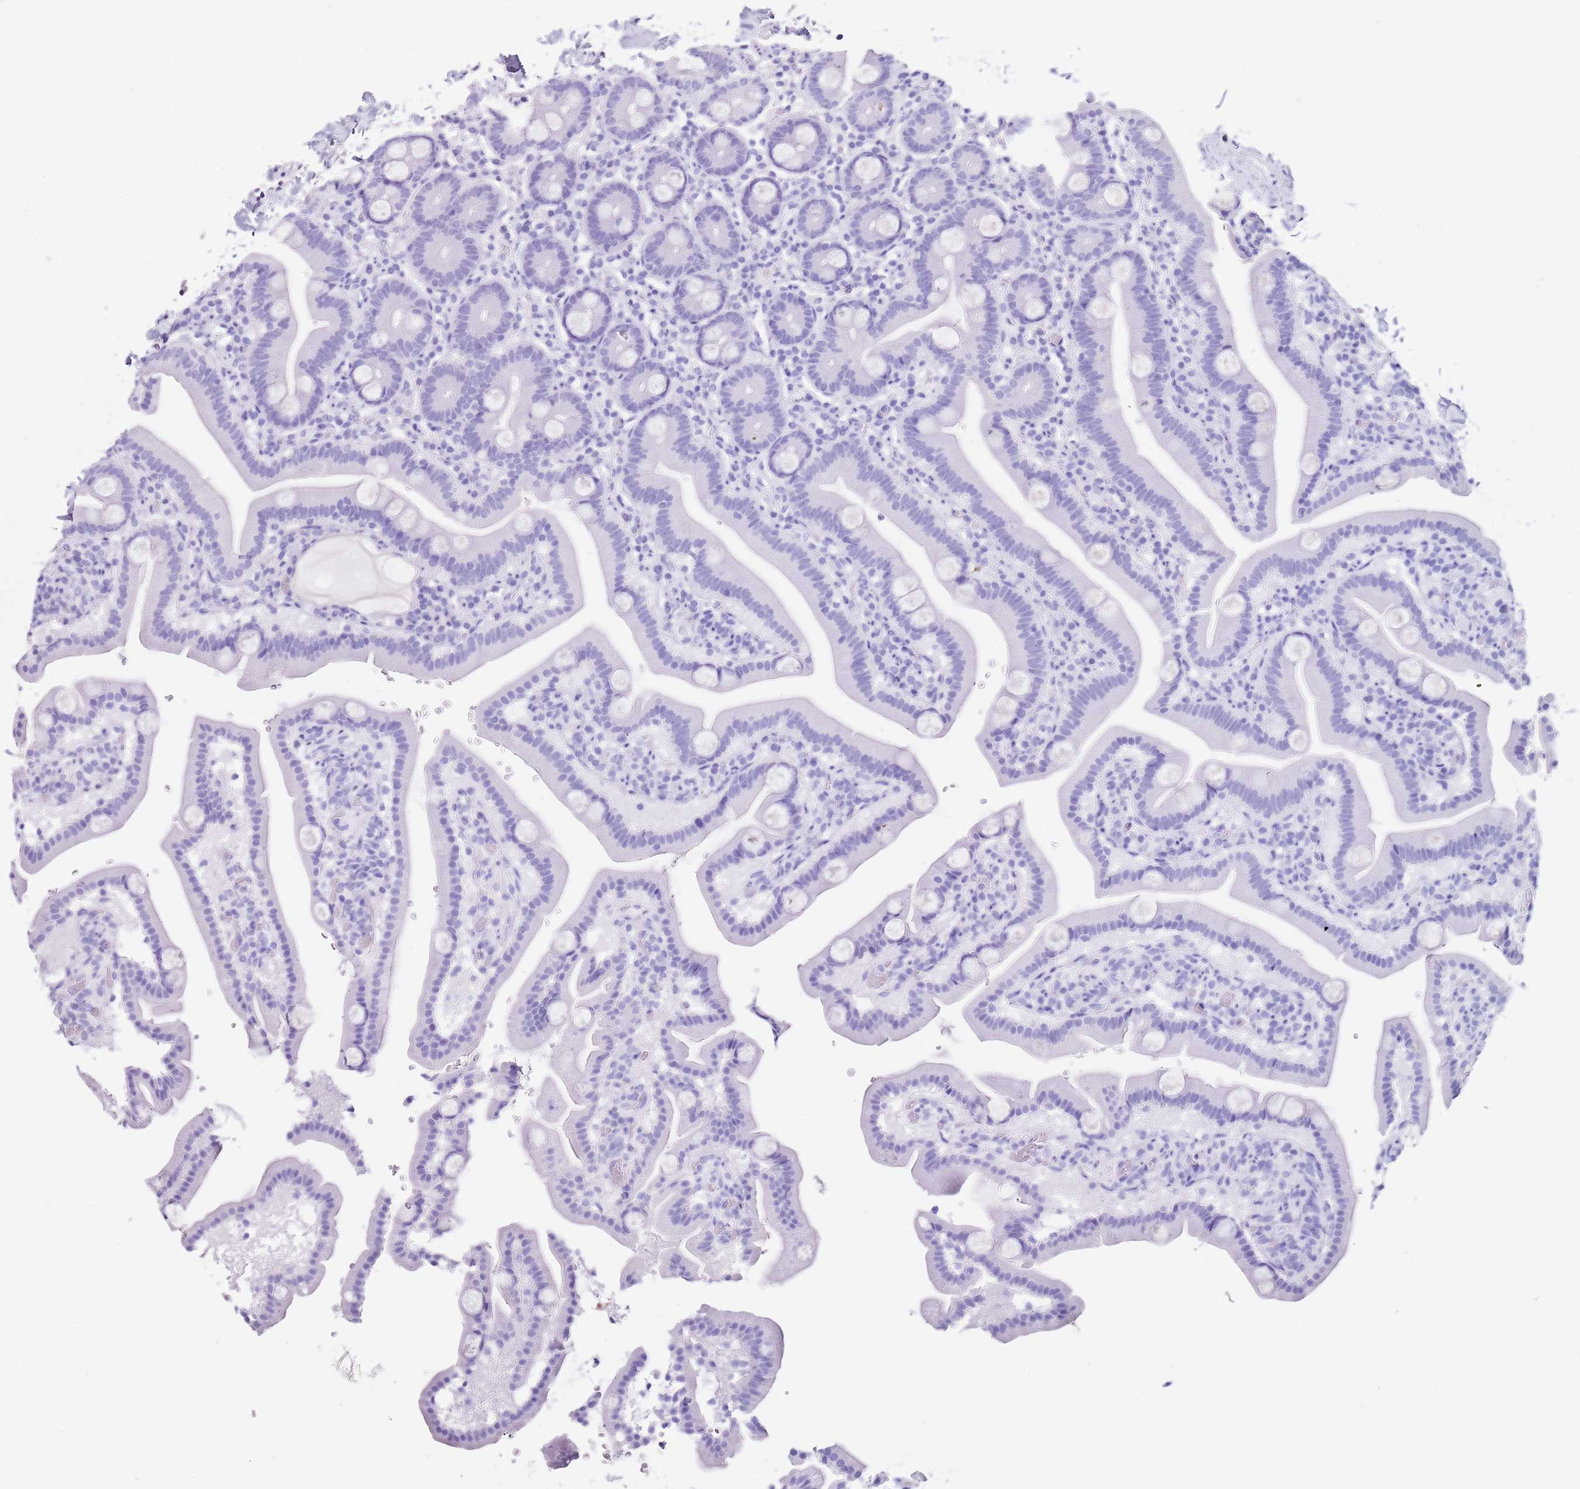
{"staining": {"intensity": "negative", "quantity": "none", "location": "none"}, "tissue": "duodenum", "cell_type": "Glandular cells", "image_type": "normal", "snomed": [{"axis": "morphology", "description": "Normal tissue, NOS"}, {"axis": "topography", "description": "Duodenum"}], "caption": "This micrograph is of benign duodenum stained with immunohistochemistry to label a protein in brown with the nuclei are counter-stained blue. There is no expression in glandular cells.", "gene": "PTBP2", "patient": {"sex": "male", "age": 55}}